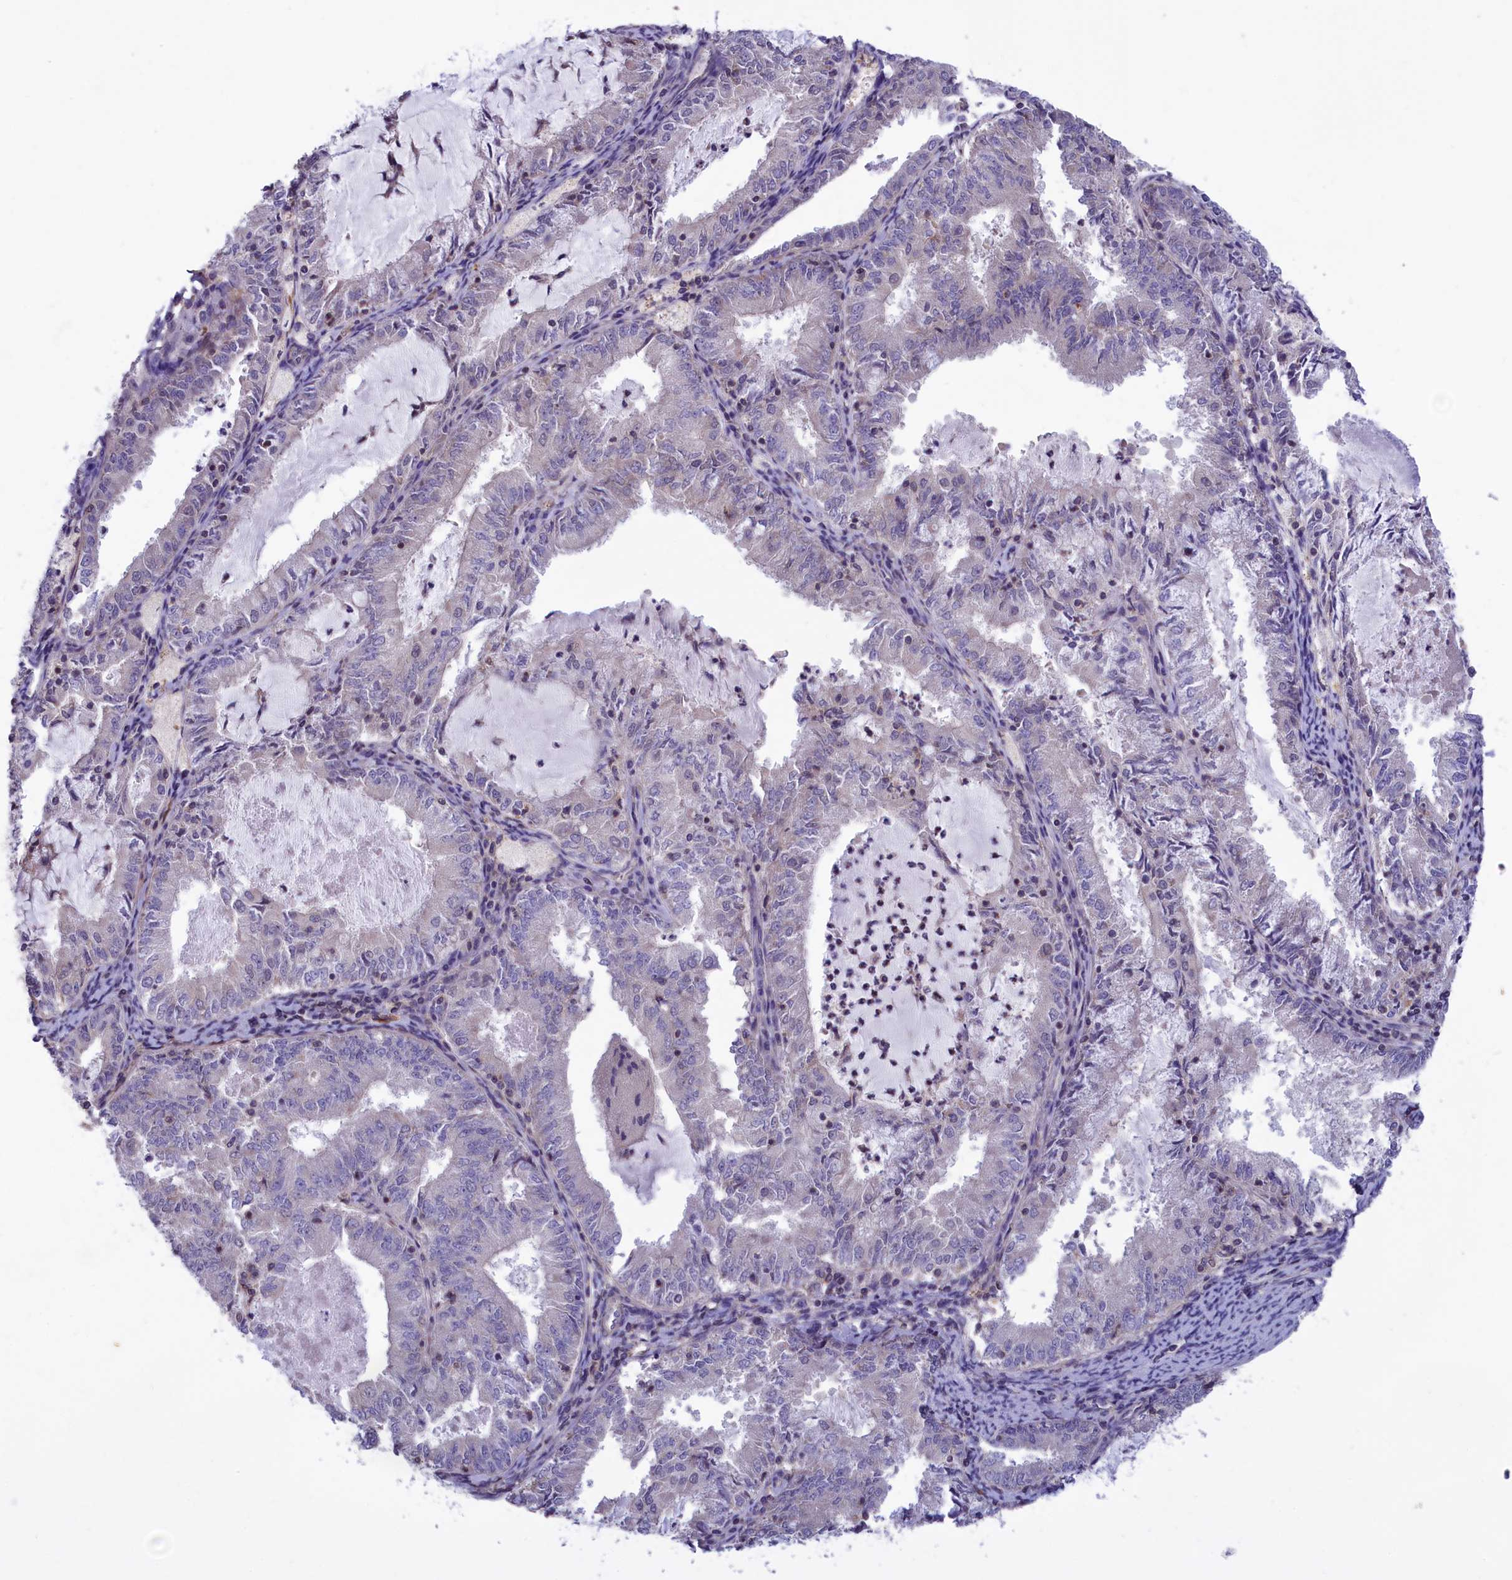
{"staining": {"intensity": "negative", "quantity": "none", "location": "none"}, "tissue": "endometrial cancer", "cell_type": "Tumor cells", "image_type": "cancer", "snomed": [{"axis": "morphology", "description": "Adenocarcinoma, NOS"}, {"axis": "topography", "description": "Endometrium"}], "caption": "The micrograph shows no significant staining in tumor cells of endometrial cancer. (Stains: DAB IHC with hematoxylin counter stain, Microscopy: brightfield microscopy at high magnification).", "gene": "AMDHD2", "patient": {"sex": "female", "age": 57}}